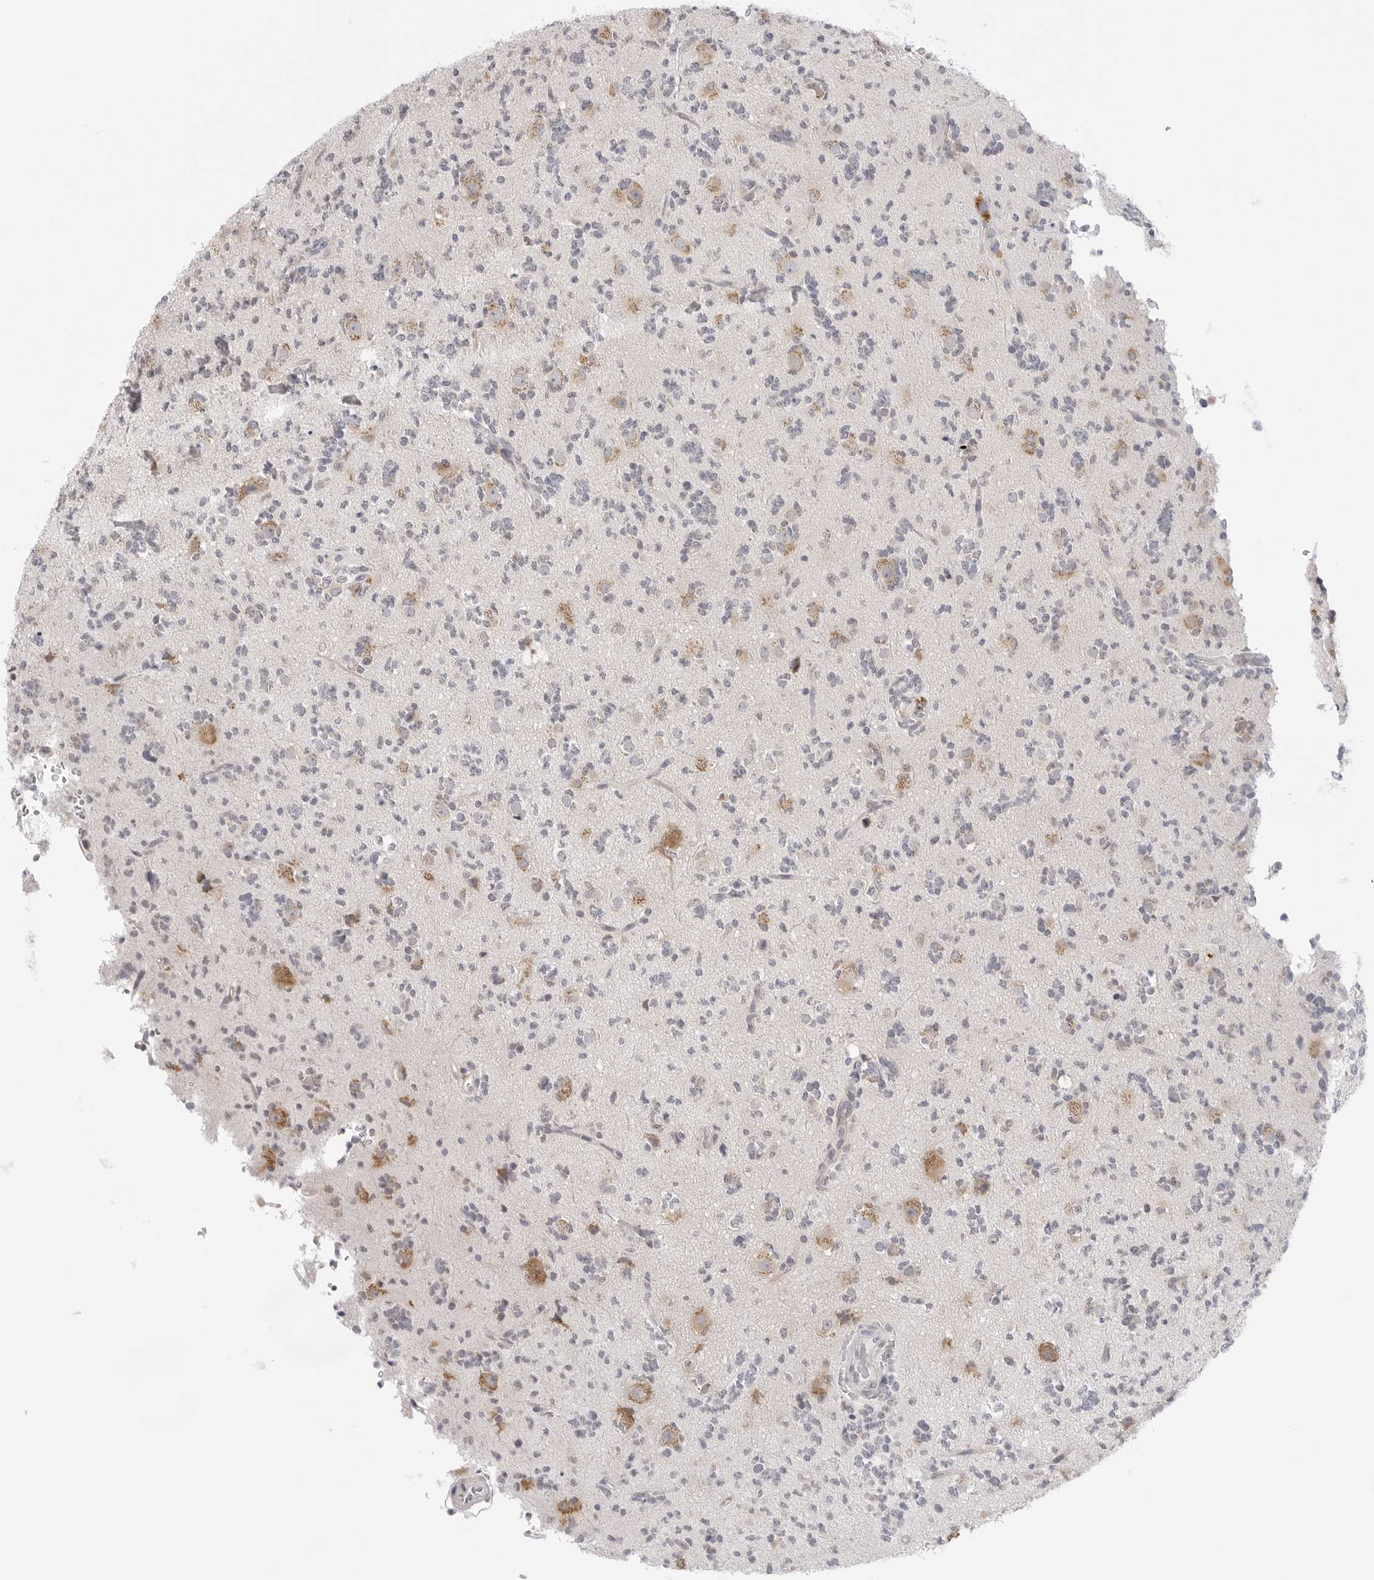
{"staining": {"intensity": "negative", "quantity": "none", "location": "none"}, "tissue": "glioma", "cell_type": "Tumor cells", "image_type": "cancer", "snomed": [{"axis": "morphology", "description": "Glioma, malignant, High grade"}, {"axis": "topography", "description": "Brain"}], "caption": "The histopathology image shows no significant staining in tumor cells of malignant glioma (high-grade). (Stains: DAB immunohistochemistry (IHC) with hematoxylin counter stain, Microscopy: brightfield microscopy at high magnification).", "gene": "RPN1", "patient": {"sex": "female", "age": 62}}